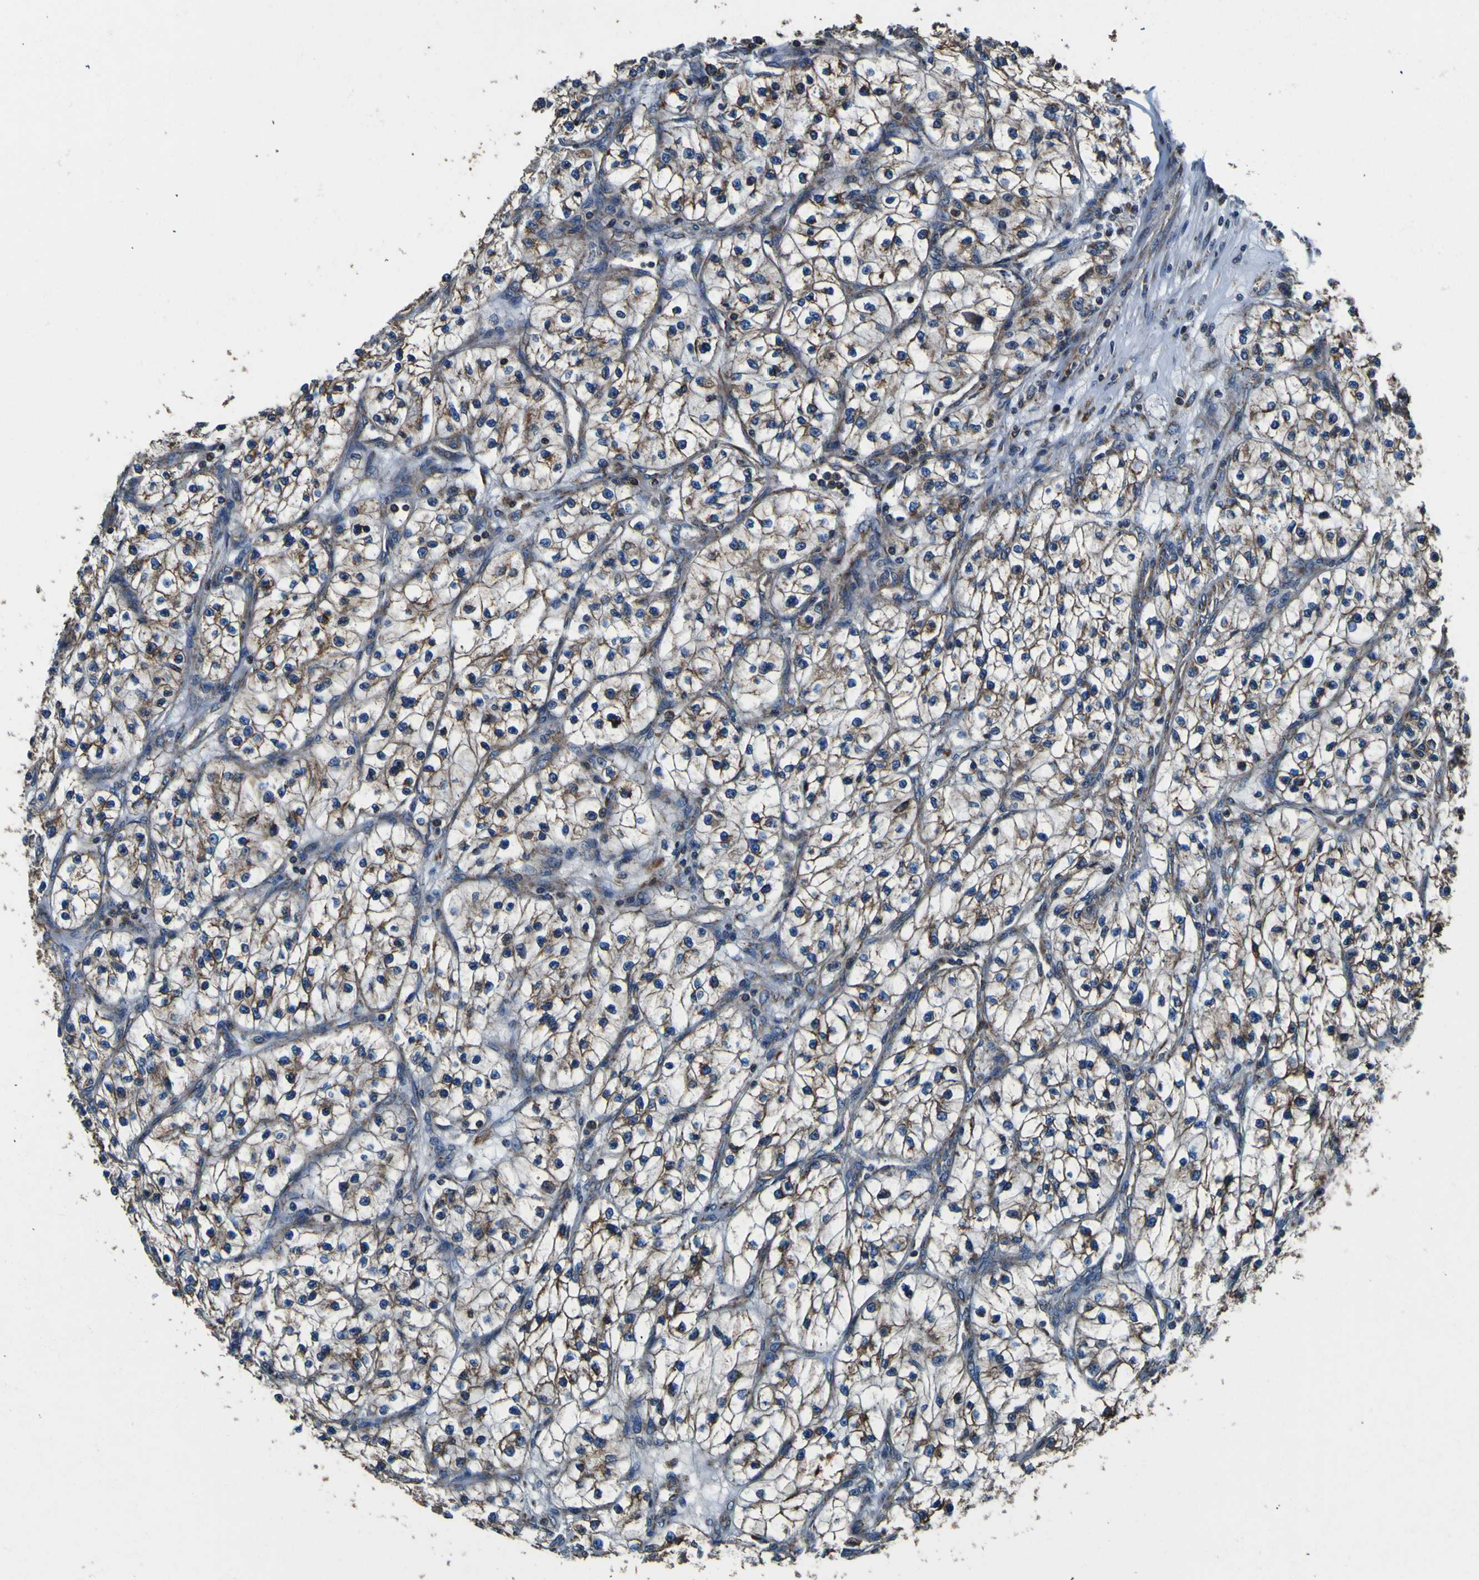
{"staining": {"intensity": "moderate", "quantity": ">75%", "location": "cytoplasmic/membranous"}, "tissue": "renal cancer", "cell_type": "Tumor cells", "image_type": "cancer", "snomed": [{"axis": "morphology", "description": "Adenocarcinoma, NOS"}, {"axis": "topography", "description": "Kidney"}], "caption": "Brown immunohistochemical staining in adenocarcinoma (renal) reveals moderate cytoplasmic/membranous positivity in approximately >75% of tumor cells.", "gene": "INPP5A", "patient": {"sex": "female", "age": 57}}